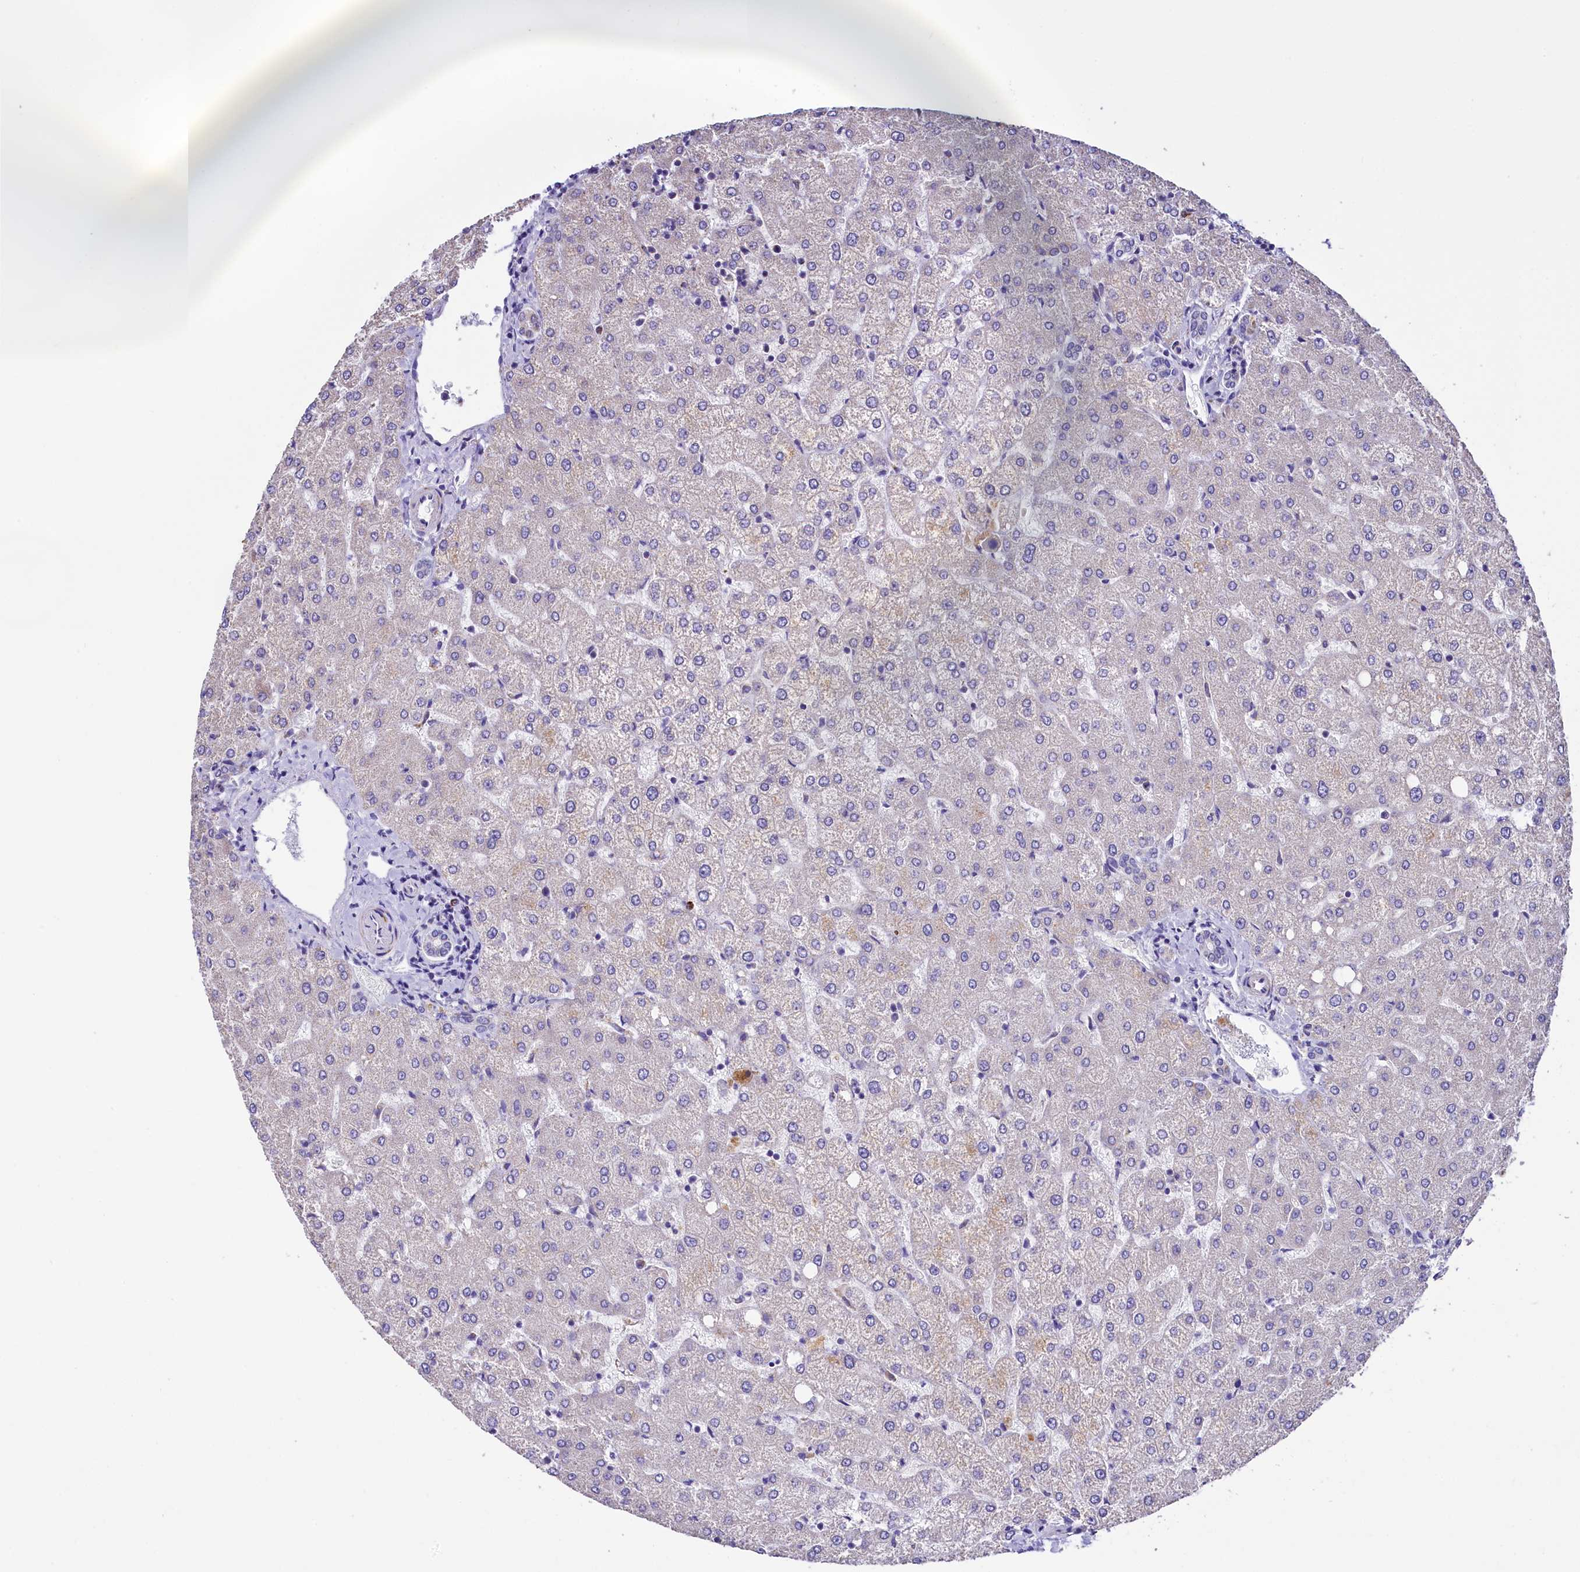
{"staining": {"intensity": "negative", "quantity": "none", "location": "none"}, "tissue": "liver", "cell_type": "Cholangiocytes", "image_type": "normal", "snomed": [{"axis": "morphology", "description": "Normal tissue, NOS"}, {"axis": "topography", "description": "Liver"}], "caption": "There is no significant expression in cholangiocytes of liver. (DAB (3,3'-diaminobenzidine) IHC, high magnification).", "gene": "IDH3A", "patient": {"sex": "female", "age": 54}}